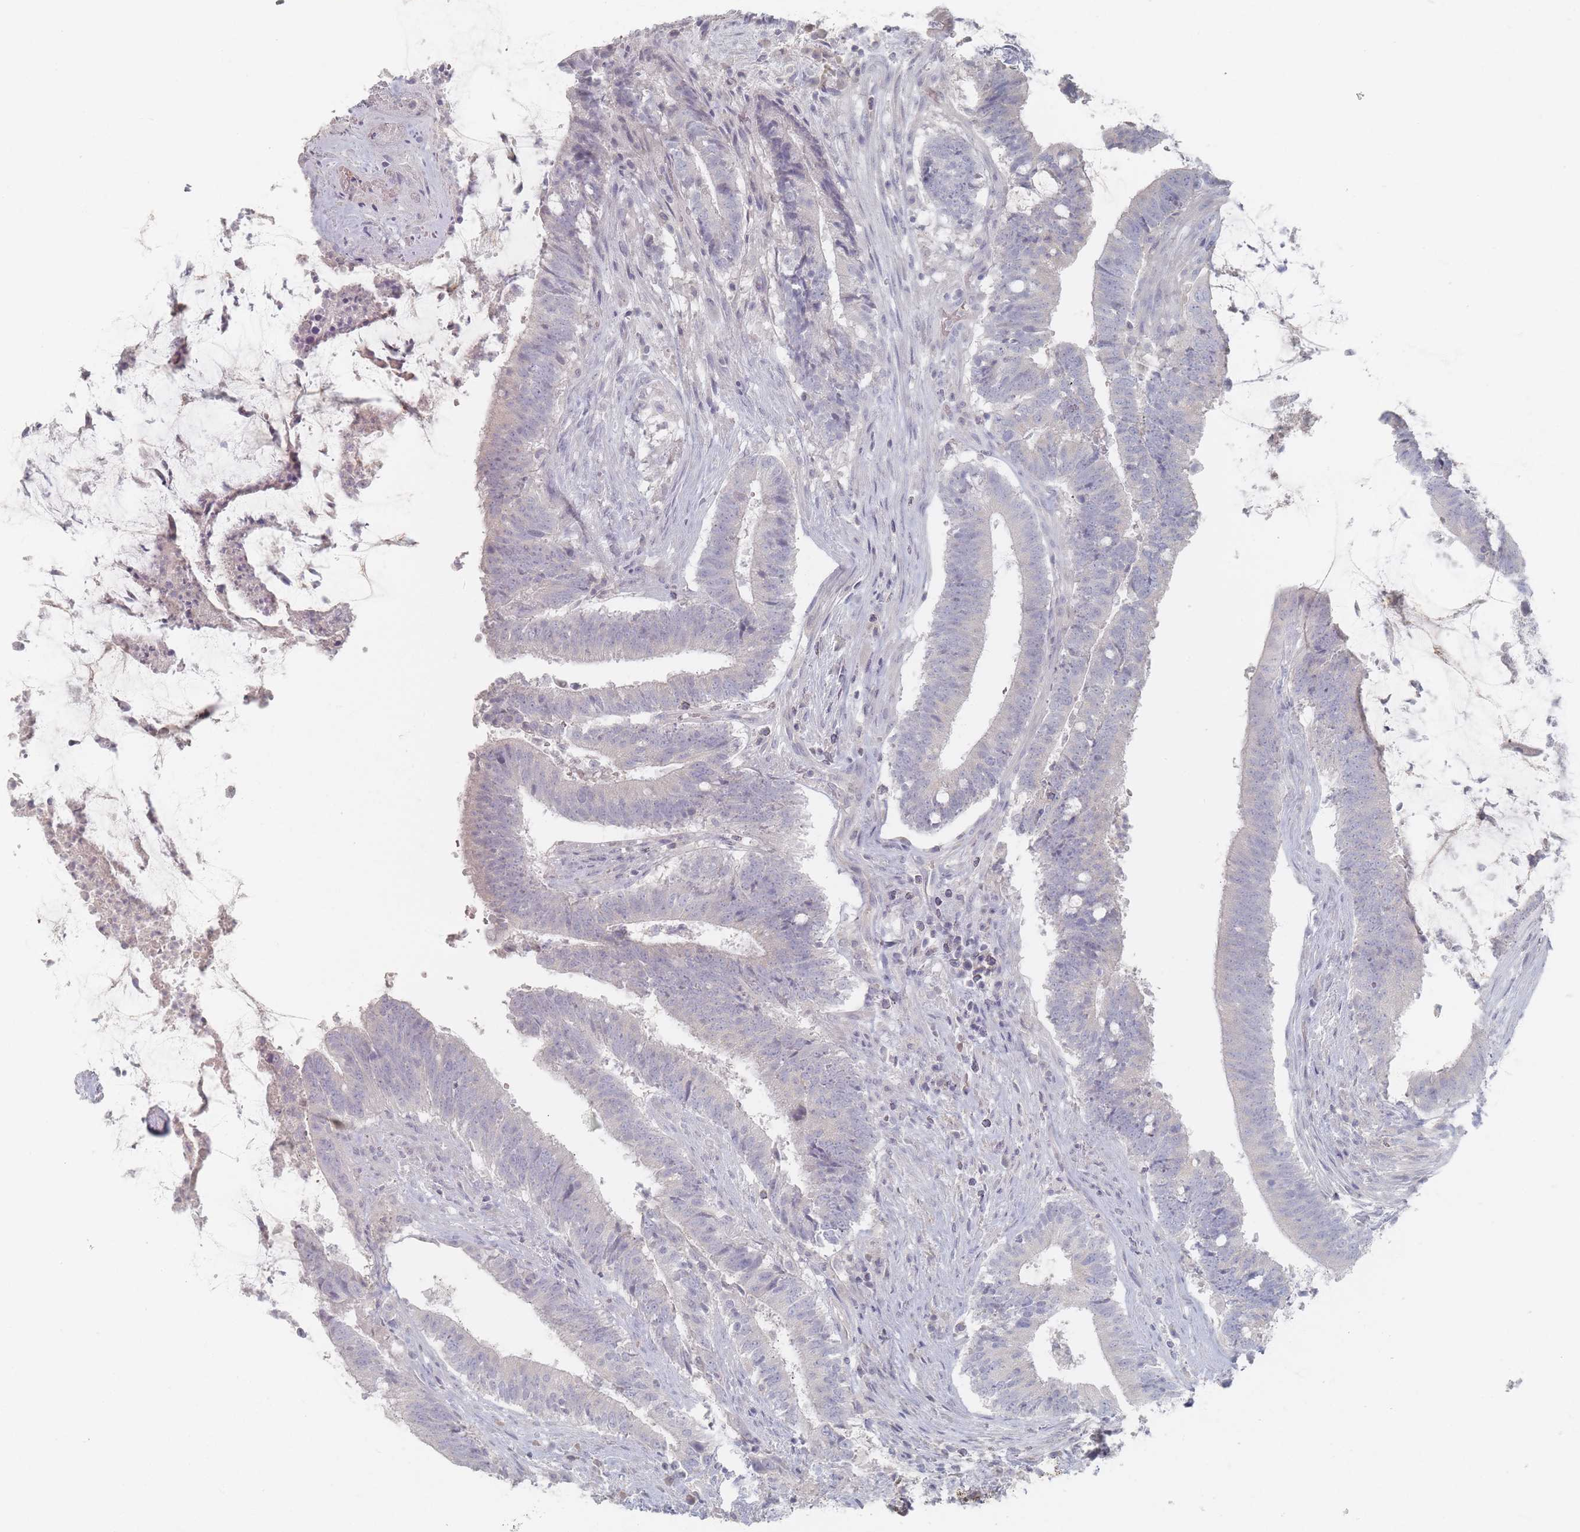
{"staining": {"intensity": "negative", "quantity": "none", "location": "none"}, "tissue": "colorectal cancer", "cell_type": "Tumor cells", "image_type": "cancer", "snomed": [{"axis": "morphology", "description": "Adenocarcinoma, NOS"}, {"axis": "topography", "description": "Colon"}], "caption": "This is a photomicrograph of IHC staining of colorectal cancer (adenocarcinoma), which shows no positivity in tumor cells.", "gene": "CD37", "patient": {"sex": "female", "age": 43}}